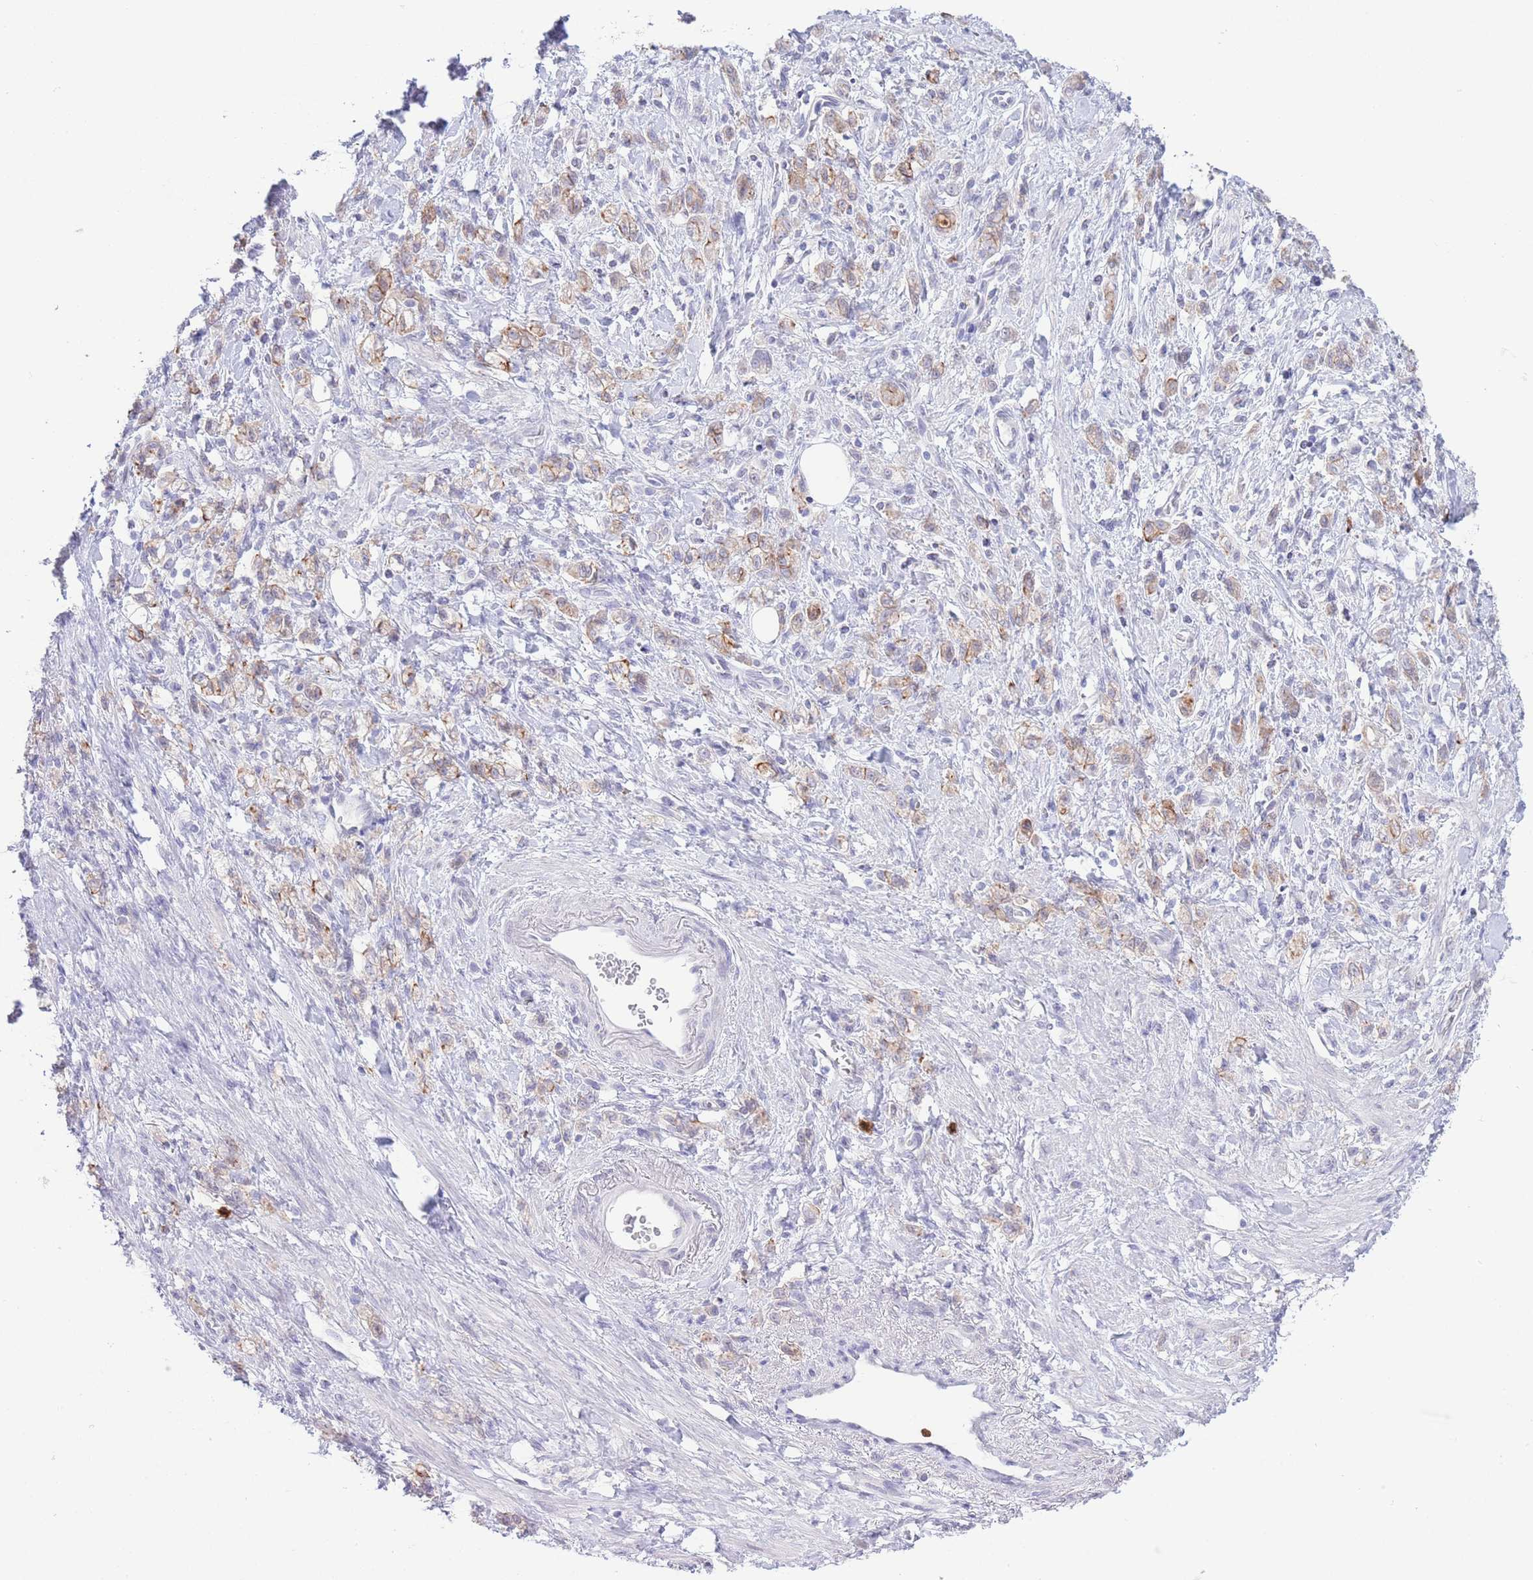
{"staining": {"intensity": "moderate", "quantity": "<25%", "location": "cytoplasmic/membranous"}, "tissue": "stomach cancer", "cell_type": "Tumor cells", "image_type": "cancer", "snomed": [{"axis": "morphology", "description": "Adenocarcinoma, NOS"}, {"axis": "topography", "description": "Stomach"}], "caption": "Protein staining of stomach cancer tissue reveals moderate cytoplasmic/membranous positivity in approximately <25% of tumor cells.", "gene": "LCLAT1", "patient": {"sex": "male", "age": 77}}